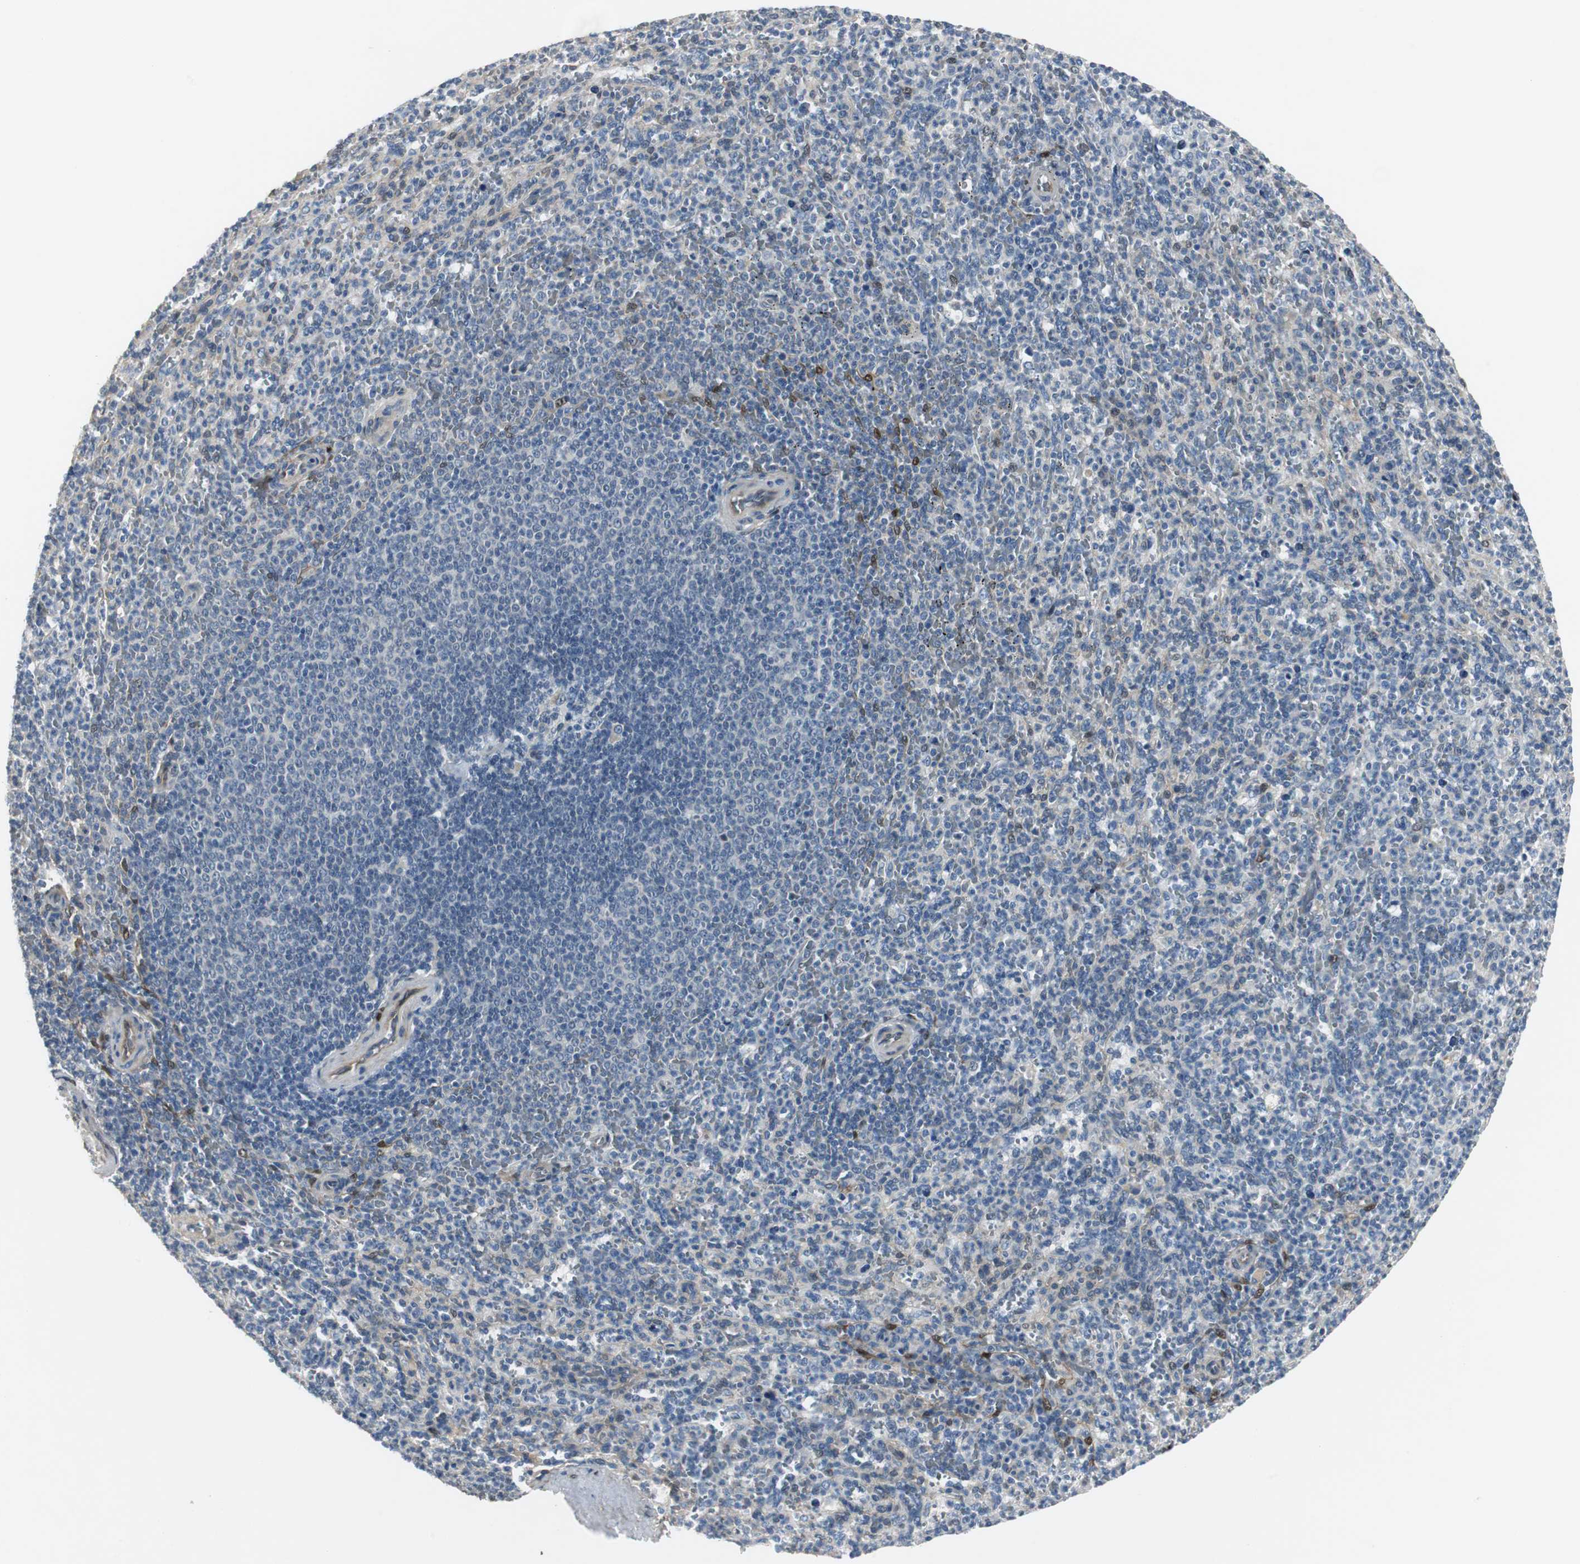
{"staining": {"intensity": "weak", "quantity": "<25%", "location": "cytoplasmic/membranous"}, "tissue": "spleen", "cell_type": "Cells in red pulp", "image_type": "normal", "snomed": [{"axis": "morphology", "description": "Normal tissue, NOS"}, {"axis": "topography", "description": "Spleen"}], "caption": "This photomicrograph is of benign spleen stained with immunohistochemistry (IHC) to label a protein in brown with the nuclei are counter-stained blue. There is no positivity in cells in red pulp.", "gene": "FHL2", "patient": {"sex": "male", "age": 36}}